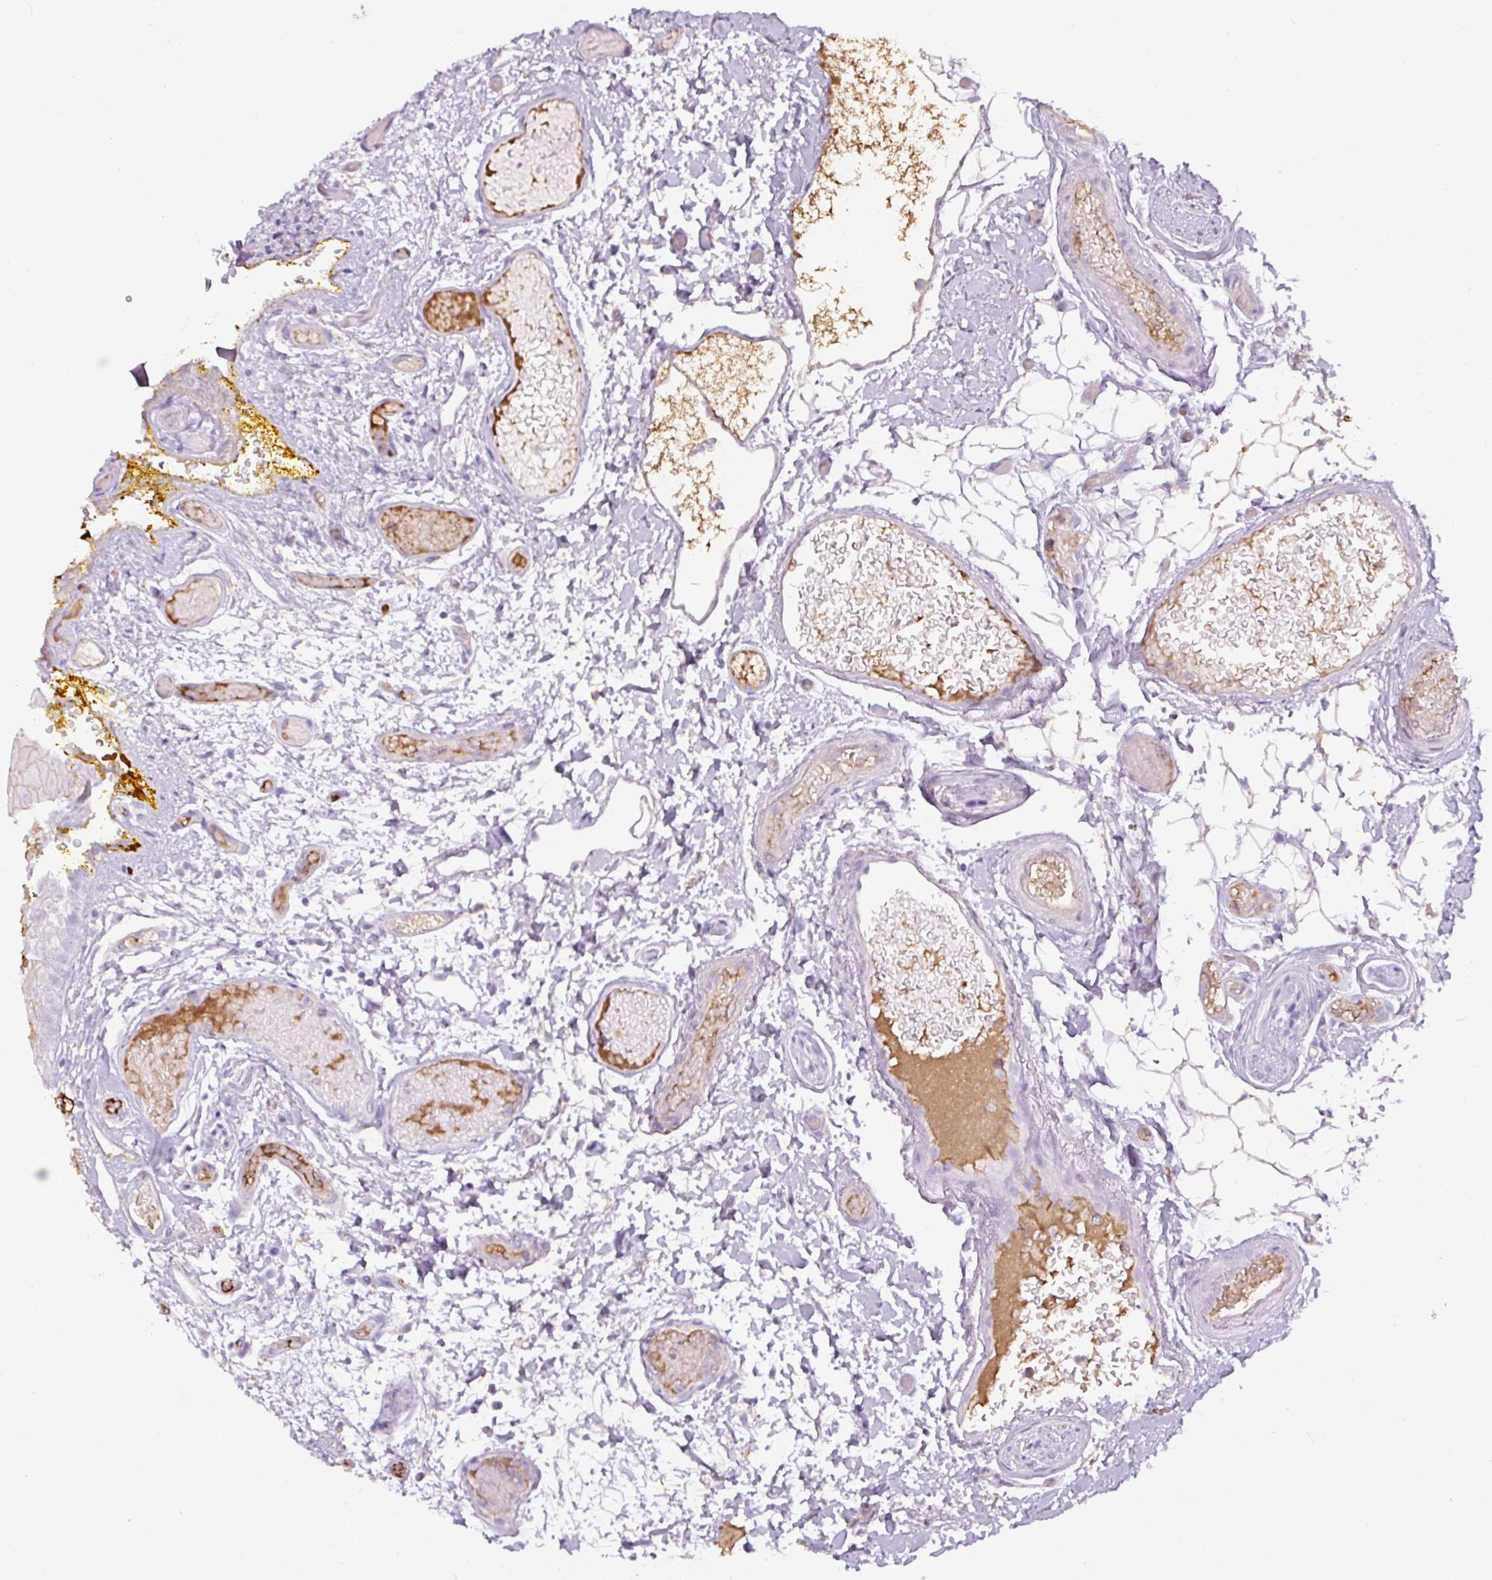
{"staining": {"intensity": "weak", "quantity": "<25%", "location": "cytoplasmic/membranous"}, "tissue": "oral mucosa", "cell_type": "Squamous epithelial cells", "image_type": "normal", "snomed": [{"axis": "morphology", "description": "Normal tissue, NOS"}, {"axis": "morphology", "description": "Squamous cell carcinoma, NOS"}, {"axis": "topography", "description": "Oral tissue"}, {"axis": "topography", "description": "Tounge, NOS"}, {"axis": "topography", "description": "Head-Neck"}], "caption": "Immunohistochemical staining of normal human oral mucosa exhibits no significant expression in squamous epithelial cells. (Brightfield microscopy of DAB (3,3'-diaminobenzidine) immunohistochemistry (IHC) at high magnification).", "gene": "APOA1", "patient": {"sex": "male", "age": 76}}